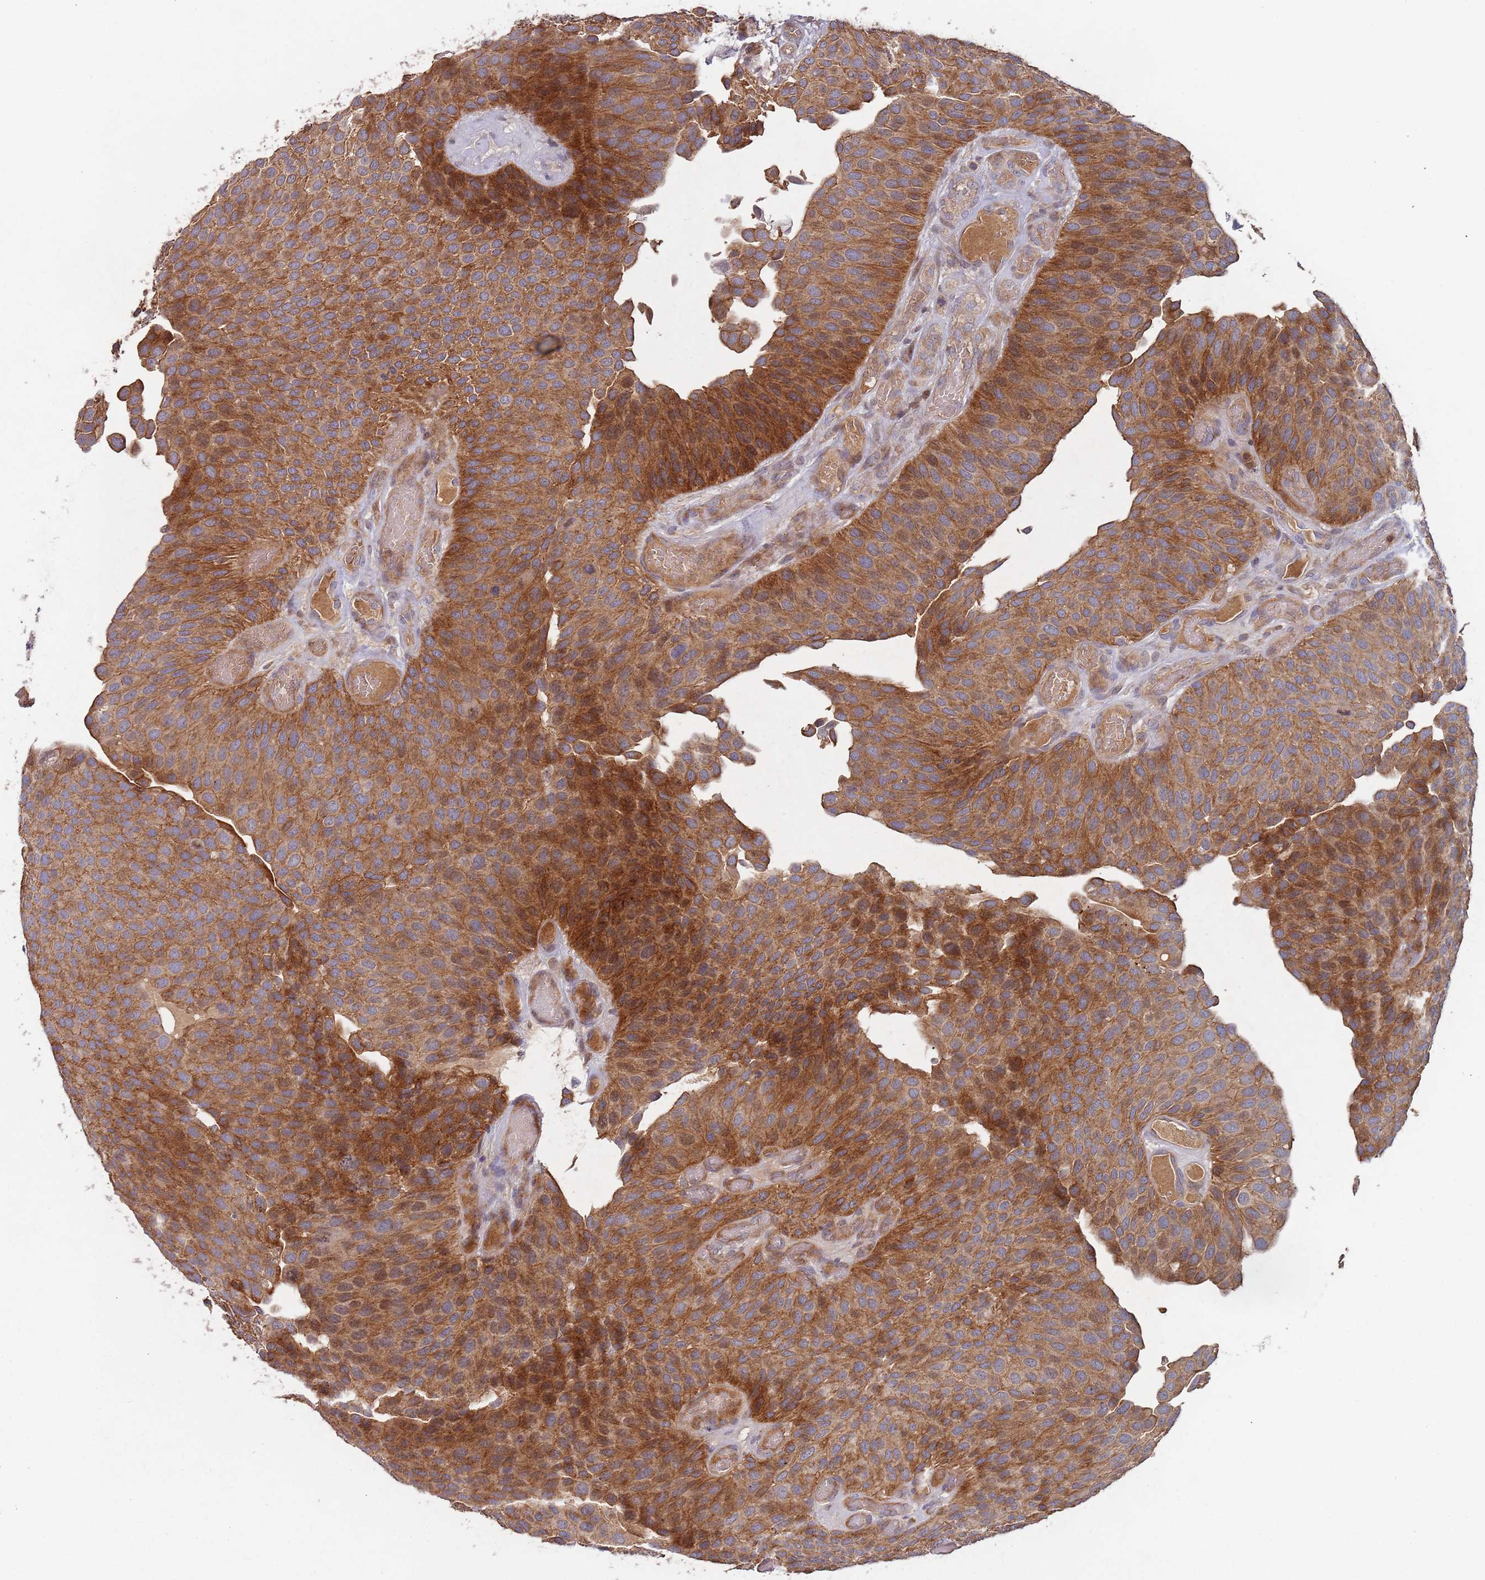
{"staining": {"intensity": "strong", "quantity": ">75%", "location": "cytoplasmic/membranous"}, "tissue": "urothelial cancer", "cell_type": "Tumor cells", "image_type": "cancer", "snomed": [{"axis": "morphology", "description": "Urothelial carcinoma, Low grade"}, {"axis": "topography", "description": "Urinary bladder"}], "caption": "Protein staining reveals strong cytoplasmic/membranous staining in about >75% of tumor cells in urothelial cancer.", "gene": "KANSL1L", "patient": {"sex": "male", "age": 89}}